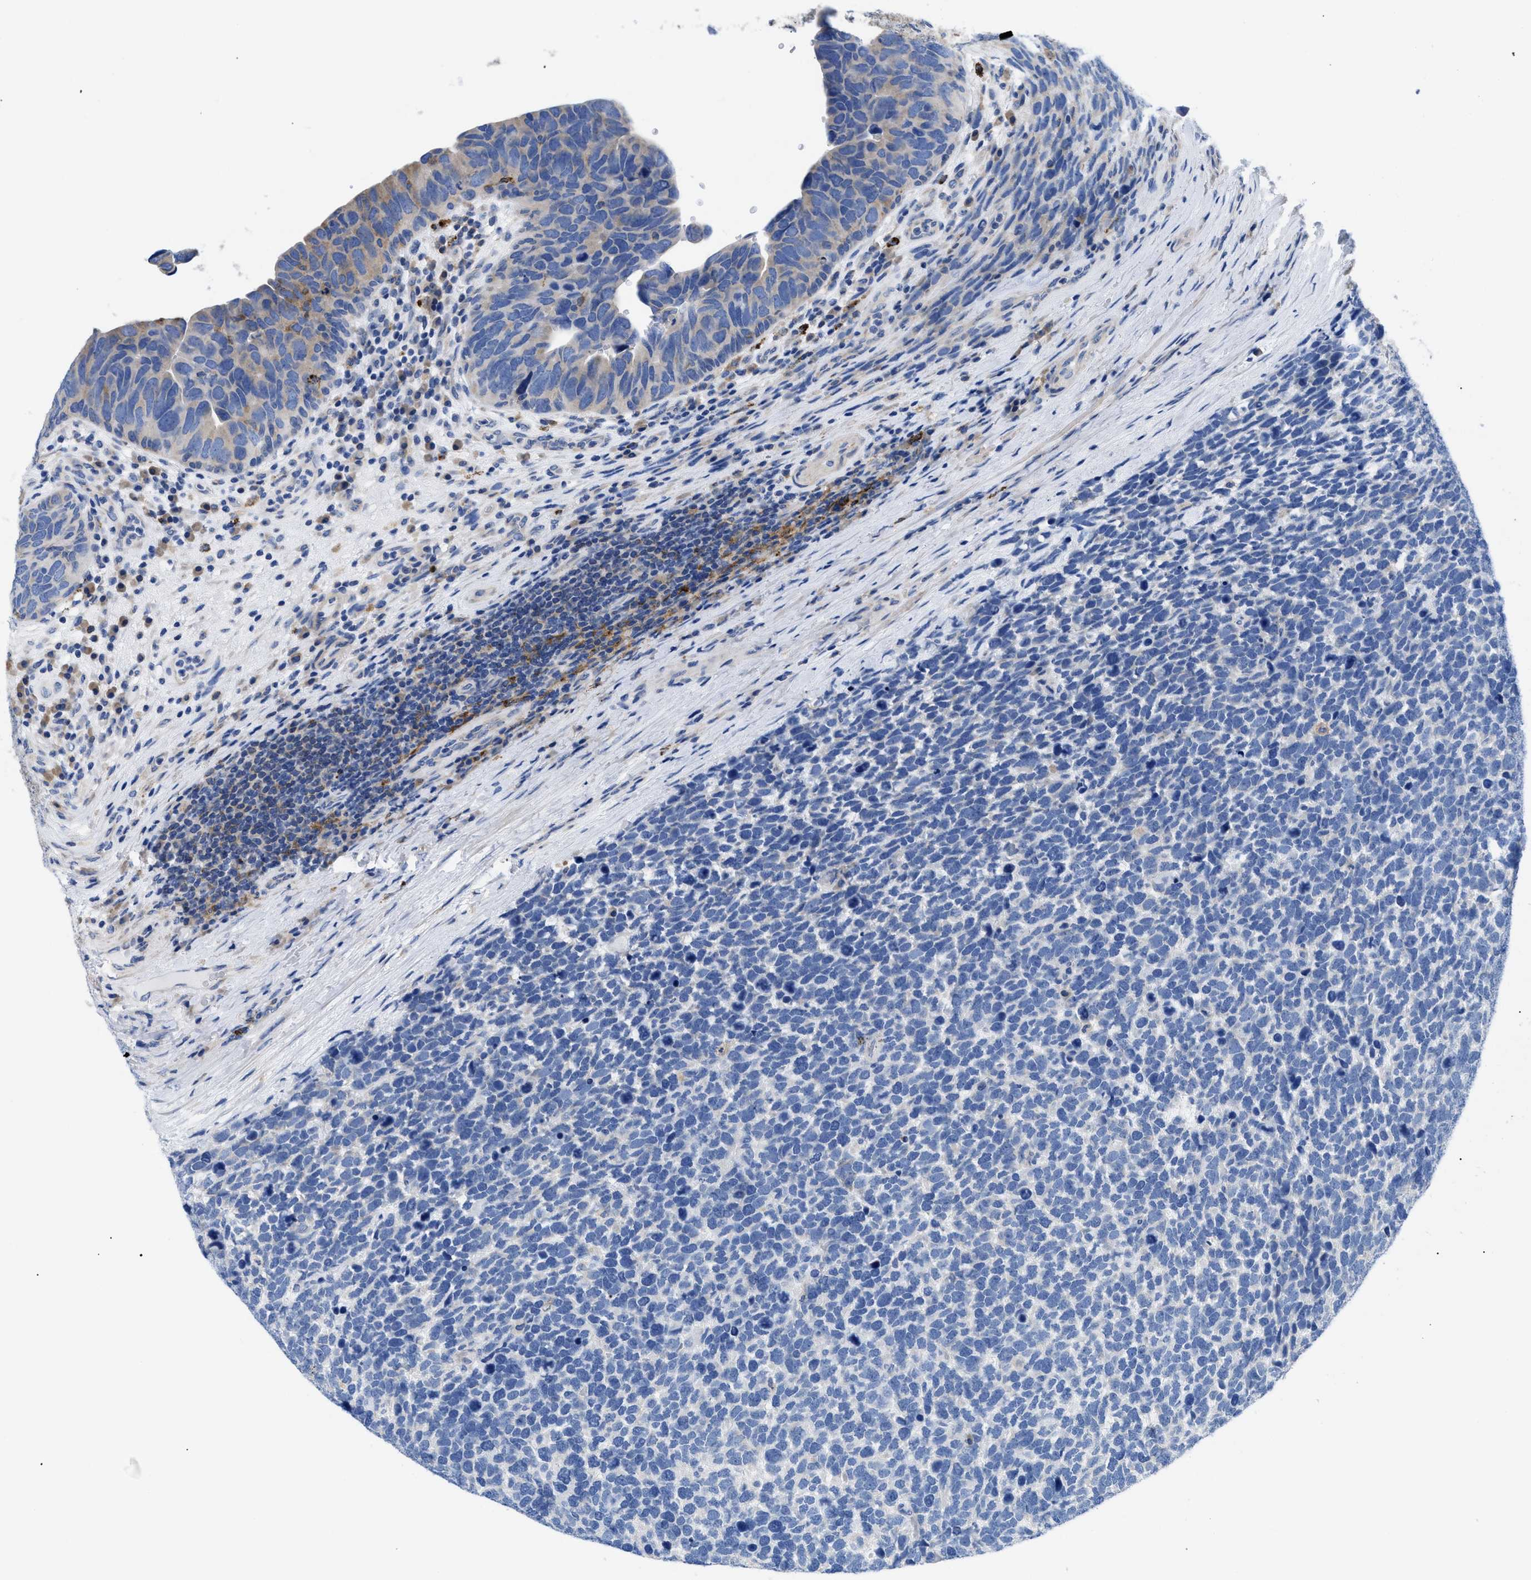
{"staining": {"intensity": "weak", "quantity": "<25%", "location": "cytoplasmic/membranous"}, "tissue": "urothelial cancer", "cell_type": "Tumor cells", "image_type": "cancer", "snomed": [{"axis": "morphology", "description": "Urothelial carcinoma, High grade"}, {"axis": "topography", "description": "Urinary bladder"}], "caption": "High magnification brightfield microscopy of urothelial carcinoma (high-grade) stained with DAB (brown) and counterstained with hematoxylin (blue): tumor cells show no significant positivity.", "gene": "HLA-DPA1", "patient": {"sex": "female", "age": 82}}